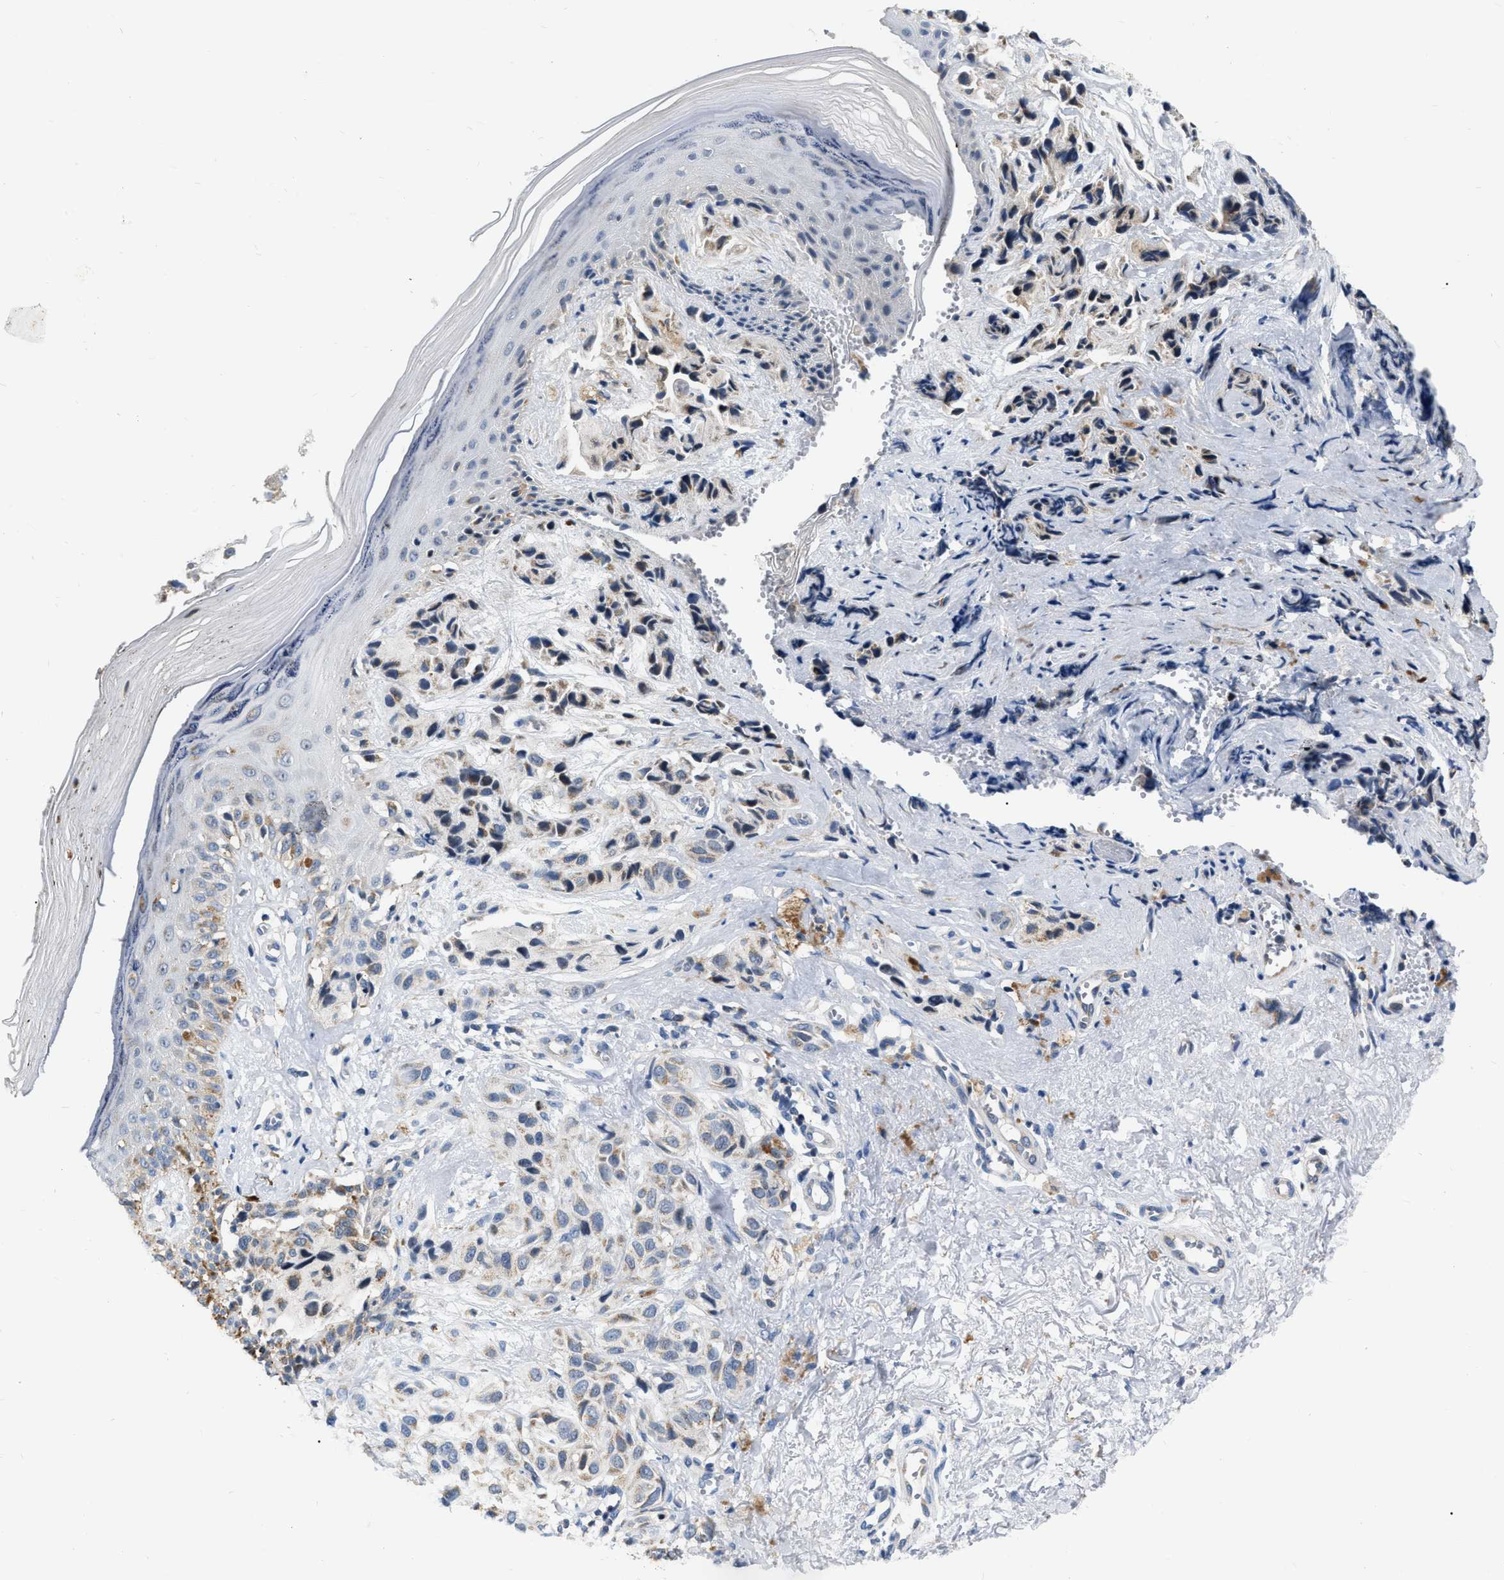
{"staining": {"intensity": "weak", "quantity": "25%-75%", "location": "cytoplasmic/membranous"}, "tissue": "melanoma", "cell_type": "Tumor cells", "image_type": "cancer", "snomed": [{"axis": "morphology", "description": "Malignant melanoma, NOS"}, {"axis": "topography", "description": "Skin"}], "caption": "Malignant melanoma stained with DAB IHC displays low levels of weak cytoplasmic/membranous staining in about 25%-75% of tumor cells.", "gene": "DDX56", "patient": {"sex": "female", "age": 58}}